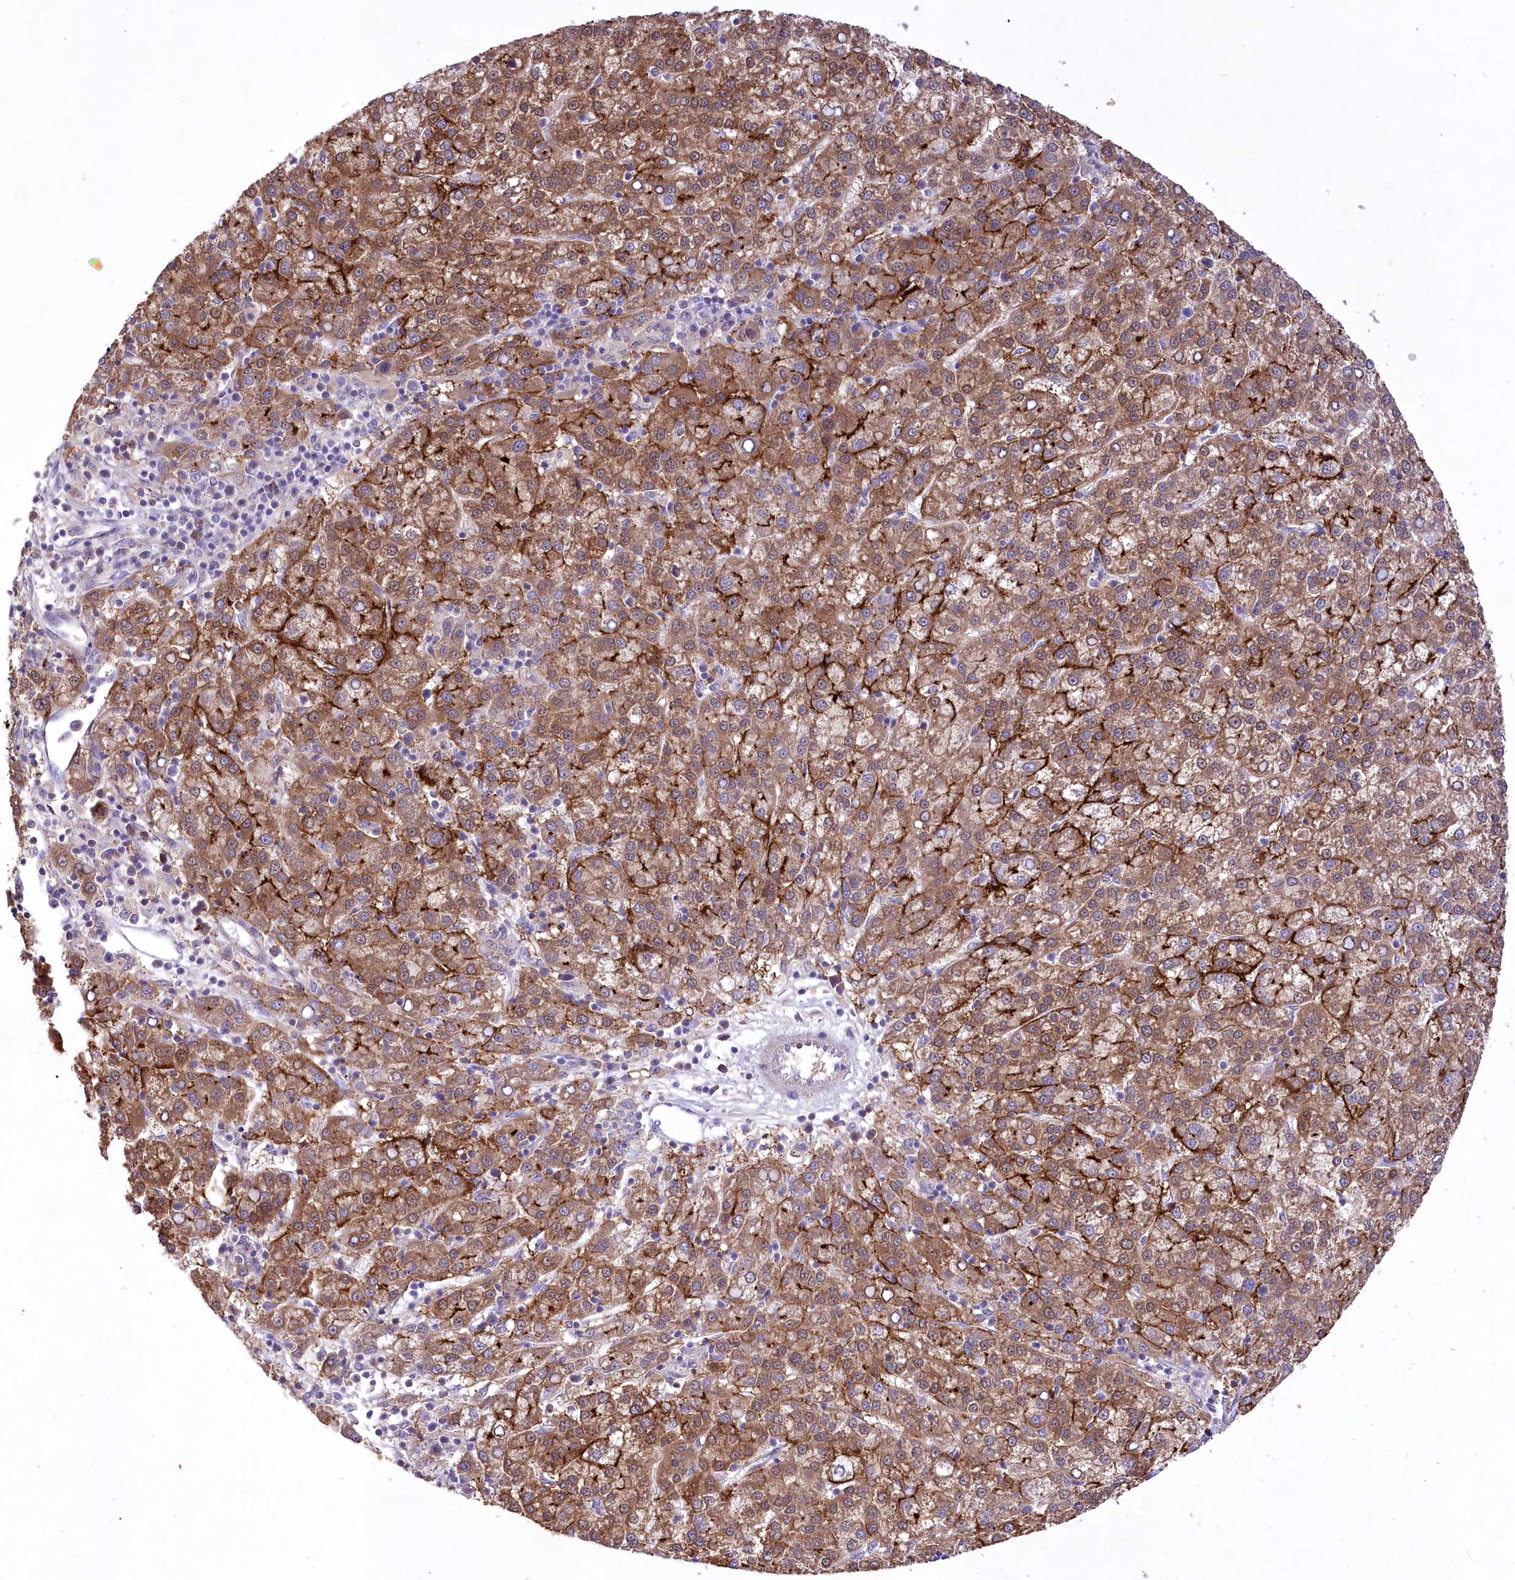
{"staining": {"intensity": "moderate", "quantity": ">75%", "location": "cytoplasmic/membranous"}, "tissue": "liver cancer", "cell_type": "Tumor cells", "image_type": "cancer", "snomed": [{"axis": "morphology", "description": "Carcinoma, Hepatocellular, NOS"}, {"axis": "topography", "description": "Liver"}], "caption": "Liver cancer (hepatocellular carcinoma) stained with a protein marker shows moderate staining in tumor cells.", "gene": "PBLD", "patient": {"sex": "female", "age": 58}}